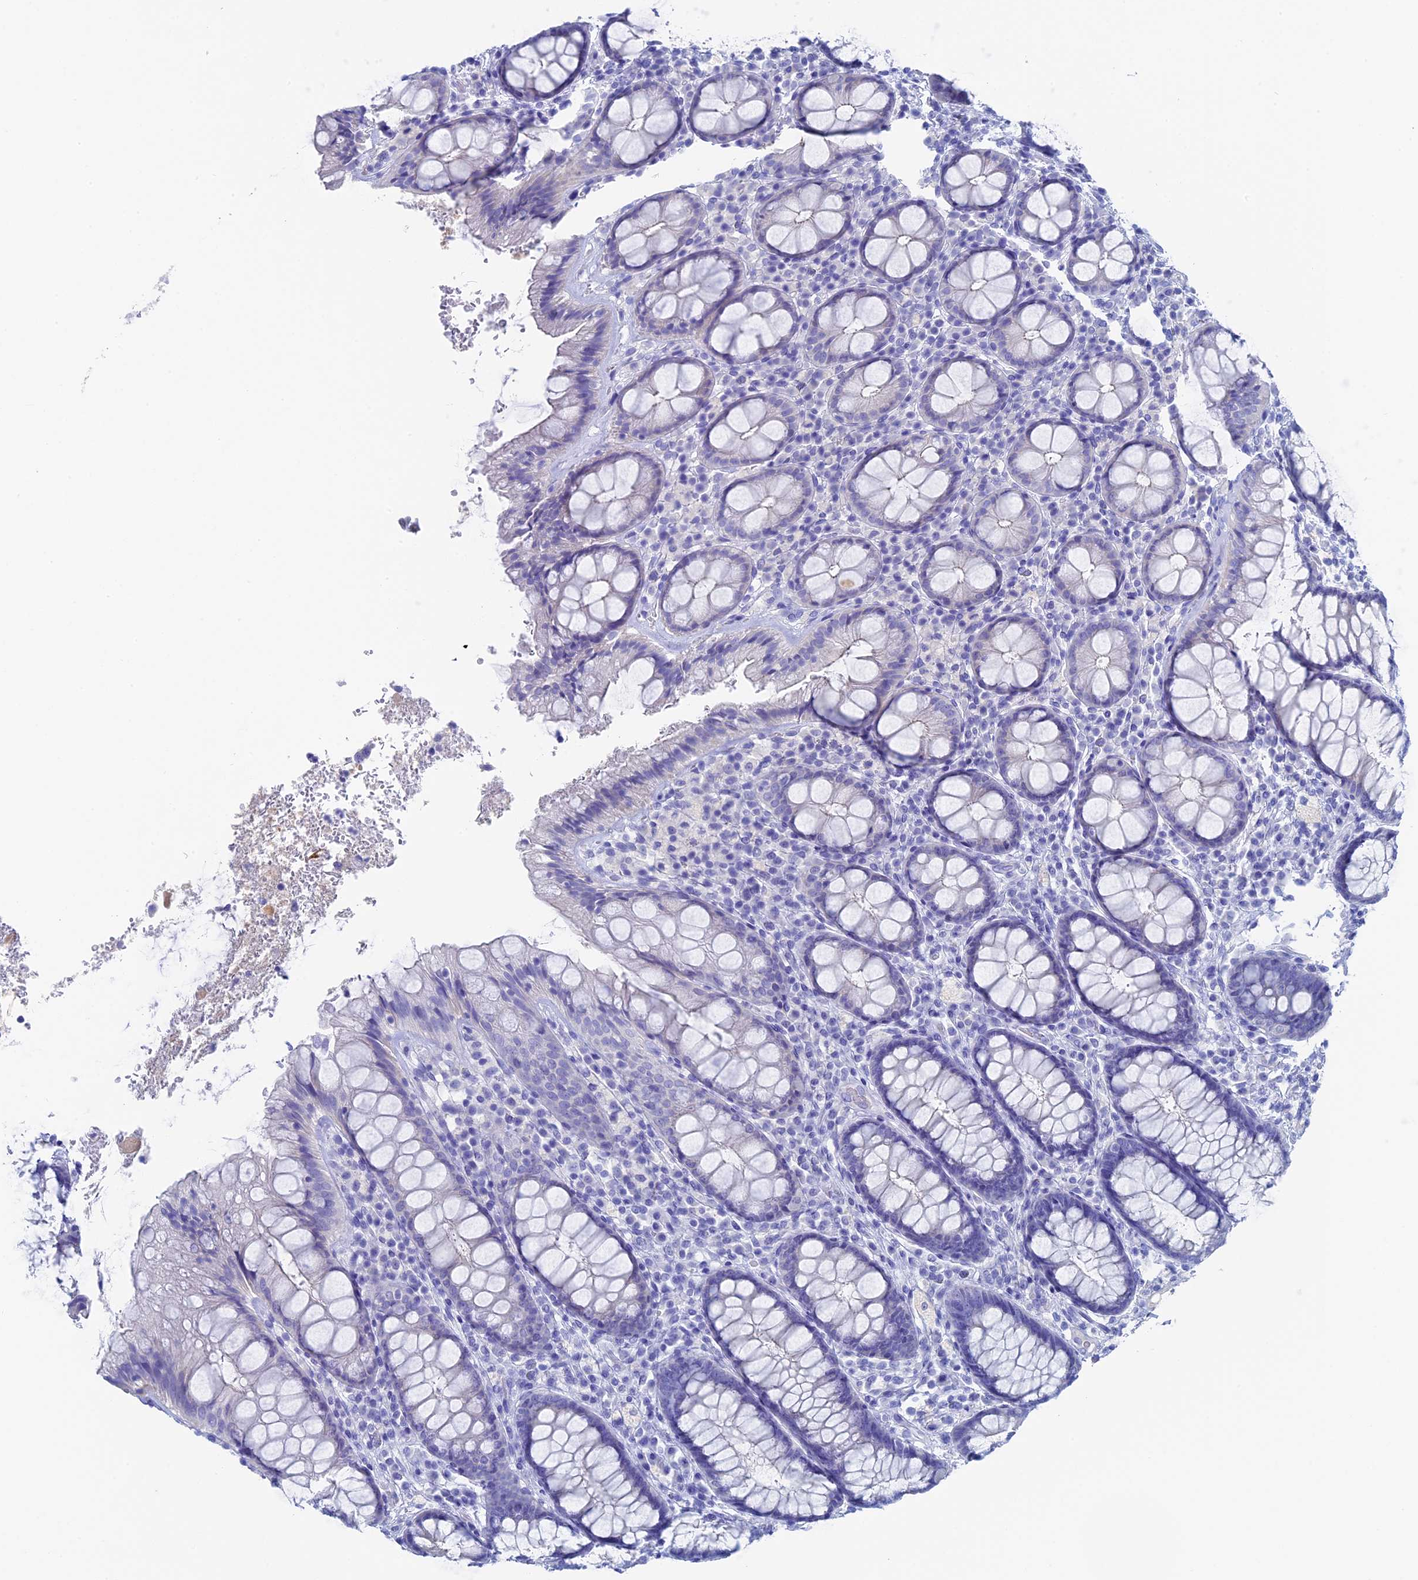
{"staining": {"intensity": "negative", "quantity": "none", "location": "none"}, "tissue": "rectum", "cell_type": "Glandular cells", "image_type": "normal", "snomed": [{"axis": "morphology", "description": "Normal tissue, NOS"}, {"axis": "topography", "description": "Rectum"}], "caption": "Immunohistochemistry (IHC) micrograph of unremarkable rectum stained for a protein (brown), which shows no staining in glandular cells. The staining was performed using DAB (3,3'-diaminobenzidine) to visualize the protein expression in brown, while the nuclei were stained in blue with hematoxylin (Magnification: 20x).", "gene": "UNC119", "patient": {"sex": "male", "age": 83}}